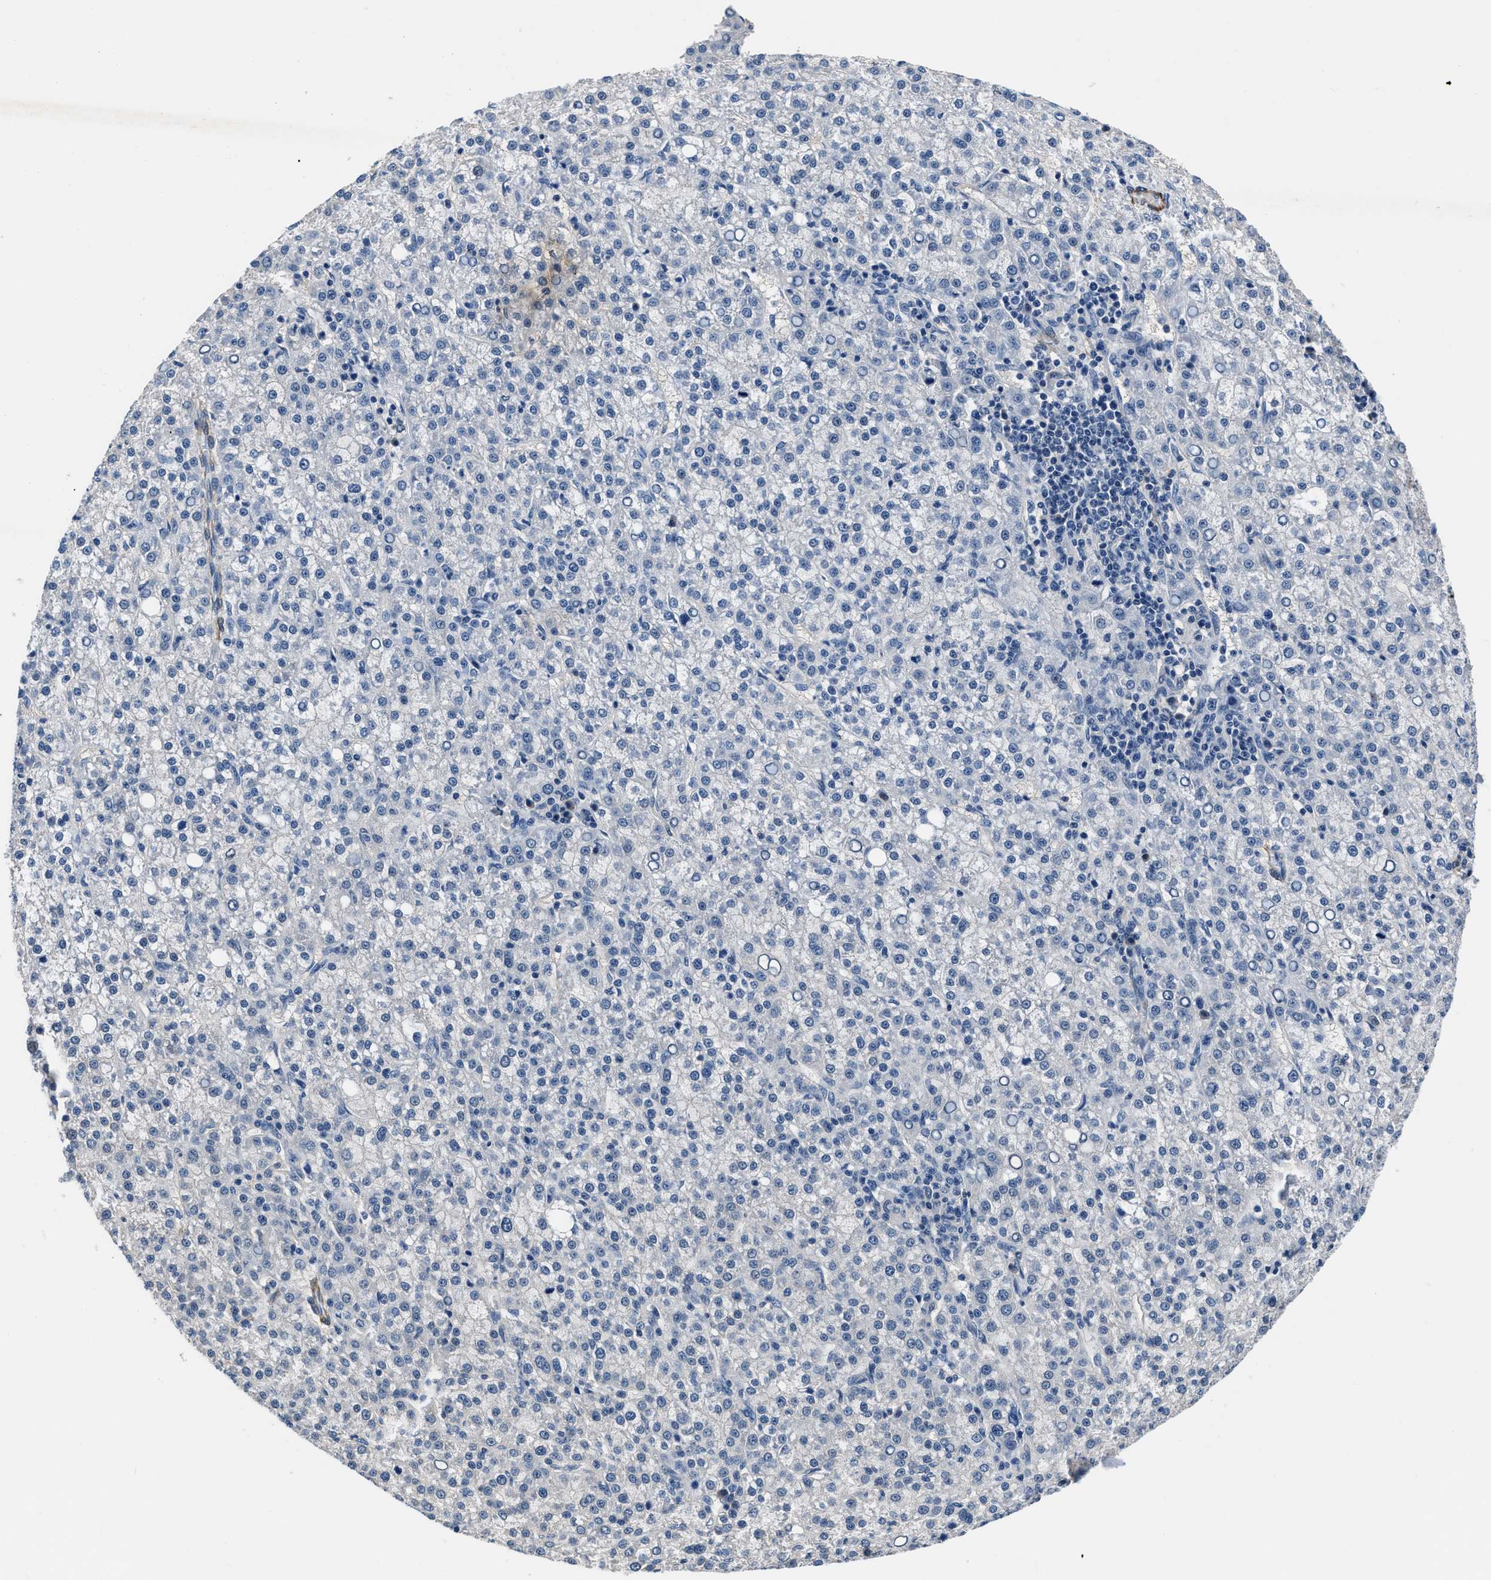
{"staining": {"intensity": "negative", "quantity": "none", "location": "none"}, "tissue": "liver cancer", "cell_type": "Tumor cells", "image_type": "cancer", "snomed": [{"axis": "morphology", "description": "Carcinoma, Hepatocellular, NOS"}, {"axis": "topography", "description": "Liver"}], "caption": "DAB (3,3'-diaminobenzidine) immunohistochemical staining of human liver cancer (hepatocellular carcinoma) reveals no significant staining in tumor cells.", "gene": "LANCL2", "patient": {"sex": "female", "age": 58}}